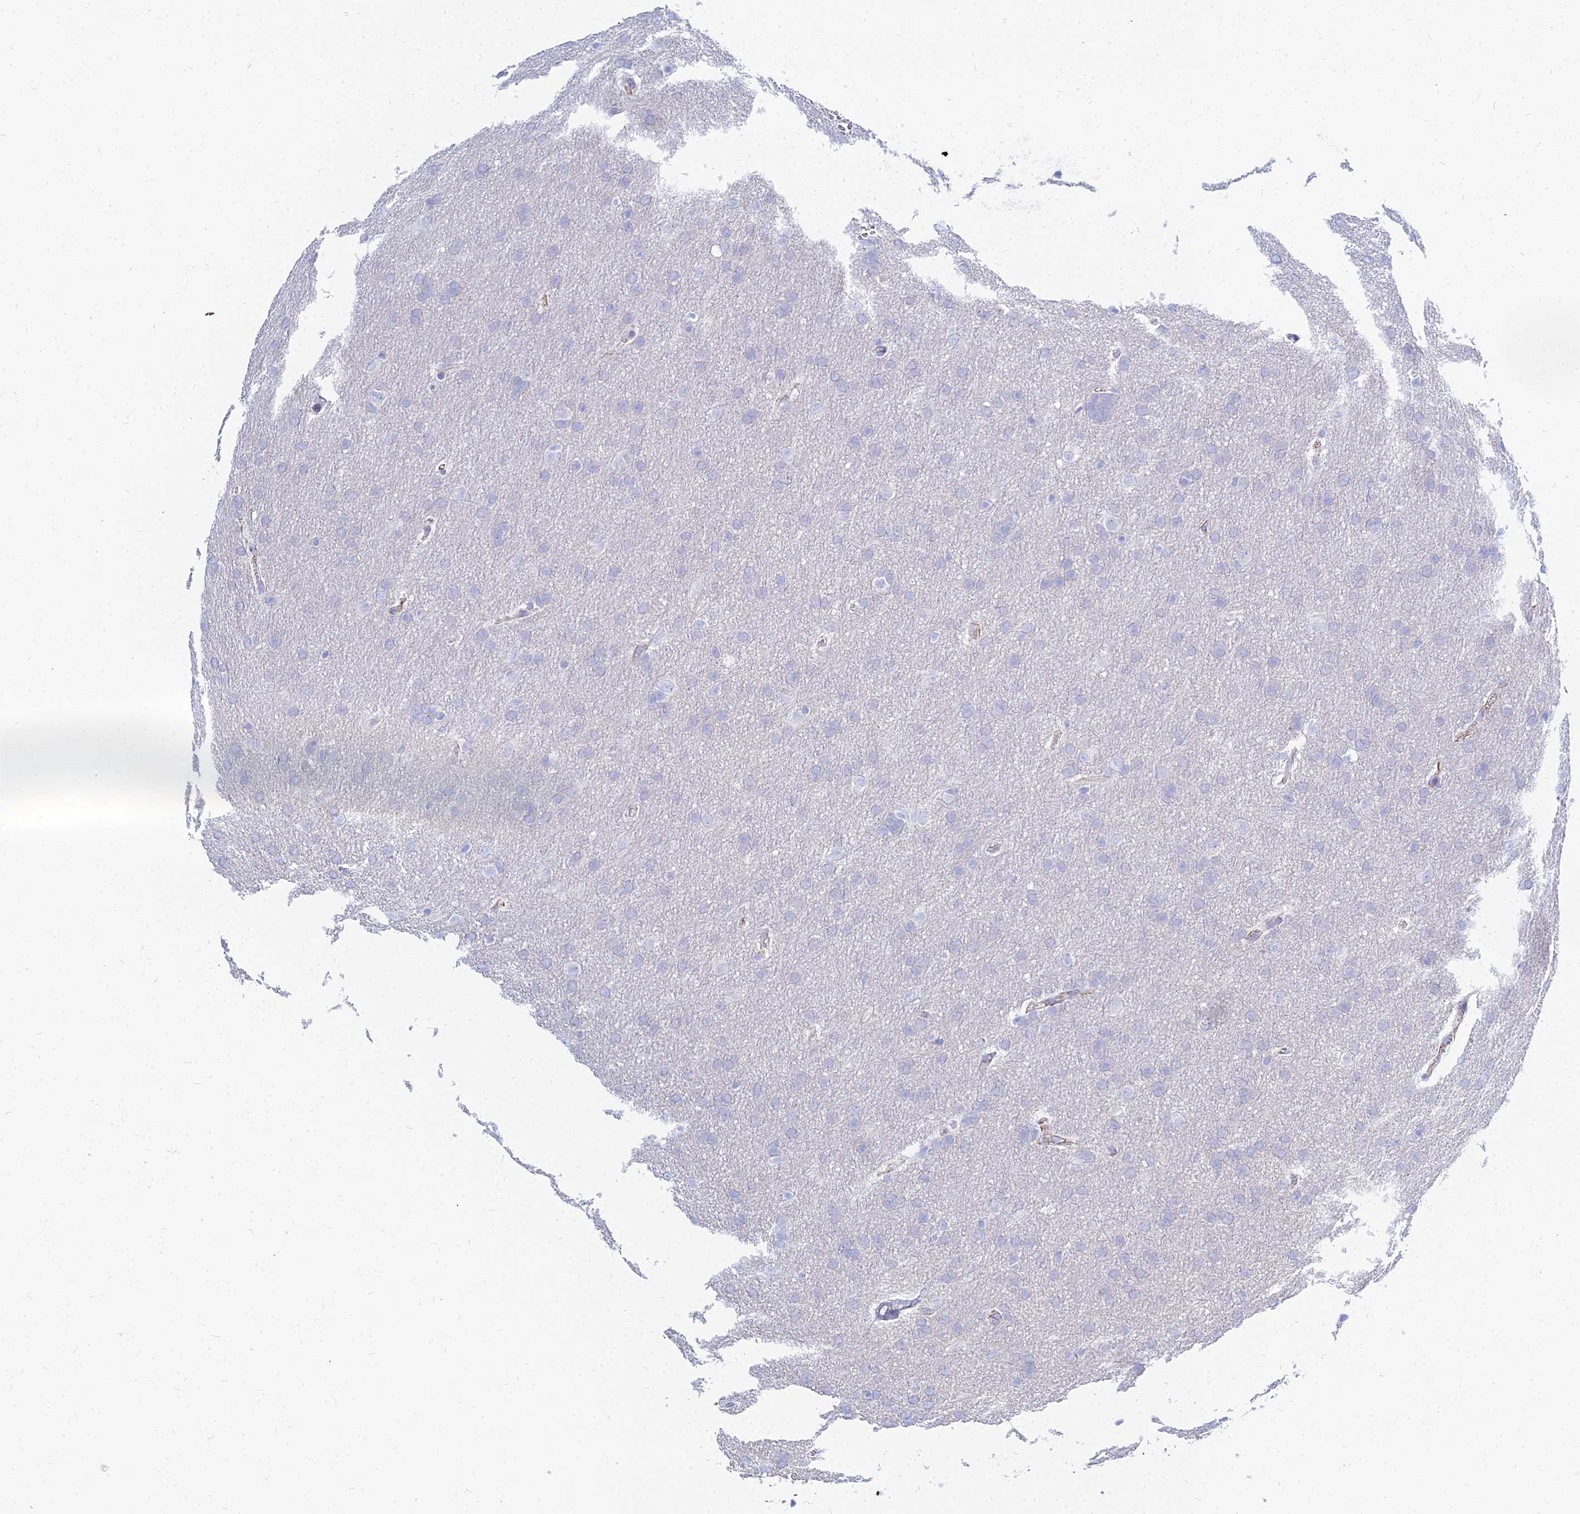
{"staining": {"intensity": "negative", "quantity": "none", "location": "none"}, "tissue": "glioma", "cell_type": "Tumor cells", "image_type": "cancer", "snomed": [{"axis": "morphology", "description": "Glioma, malignant, Low grade"}, {"axis": "topography", "description": "Brain"}], "caption": "Malignant glioma (low-grade) stained for a protein using IHC demonstrates no expression tumor cells.", "gene": "ZNF552", "patient": {"sex": "female", "age": 32}}